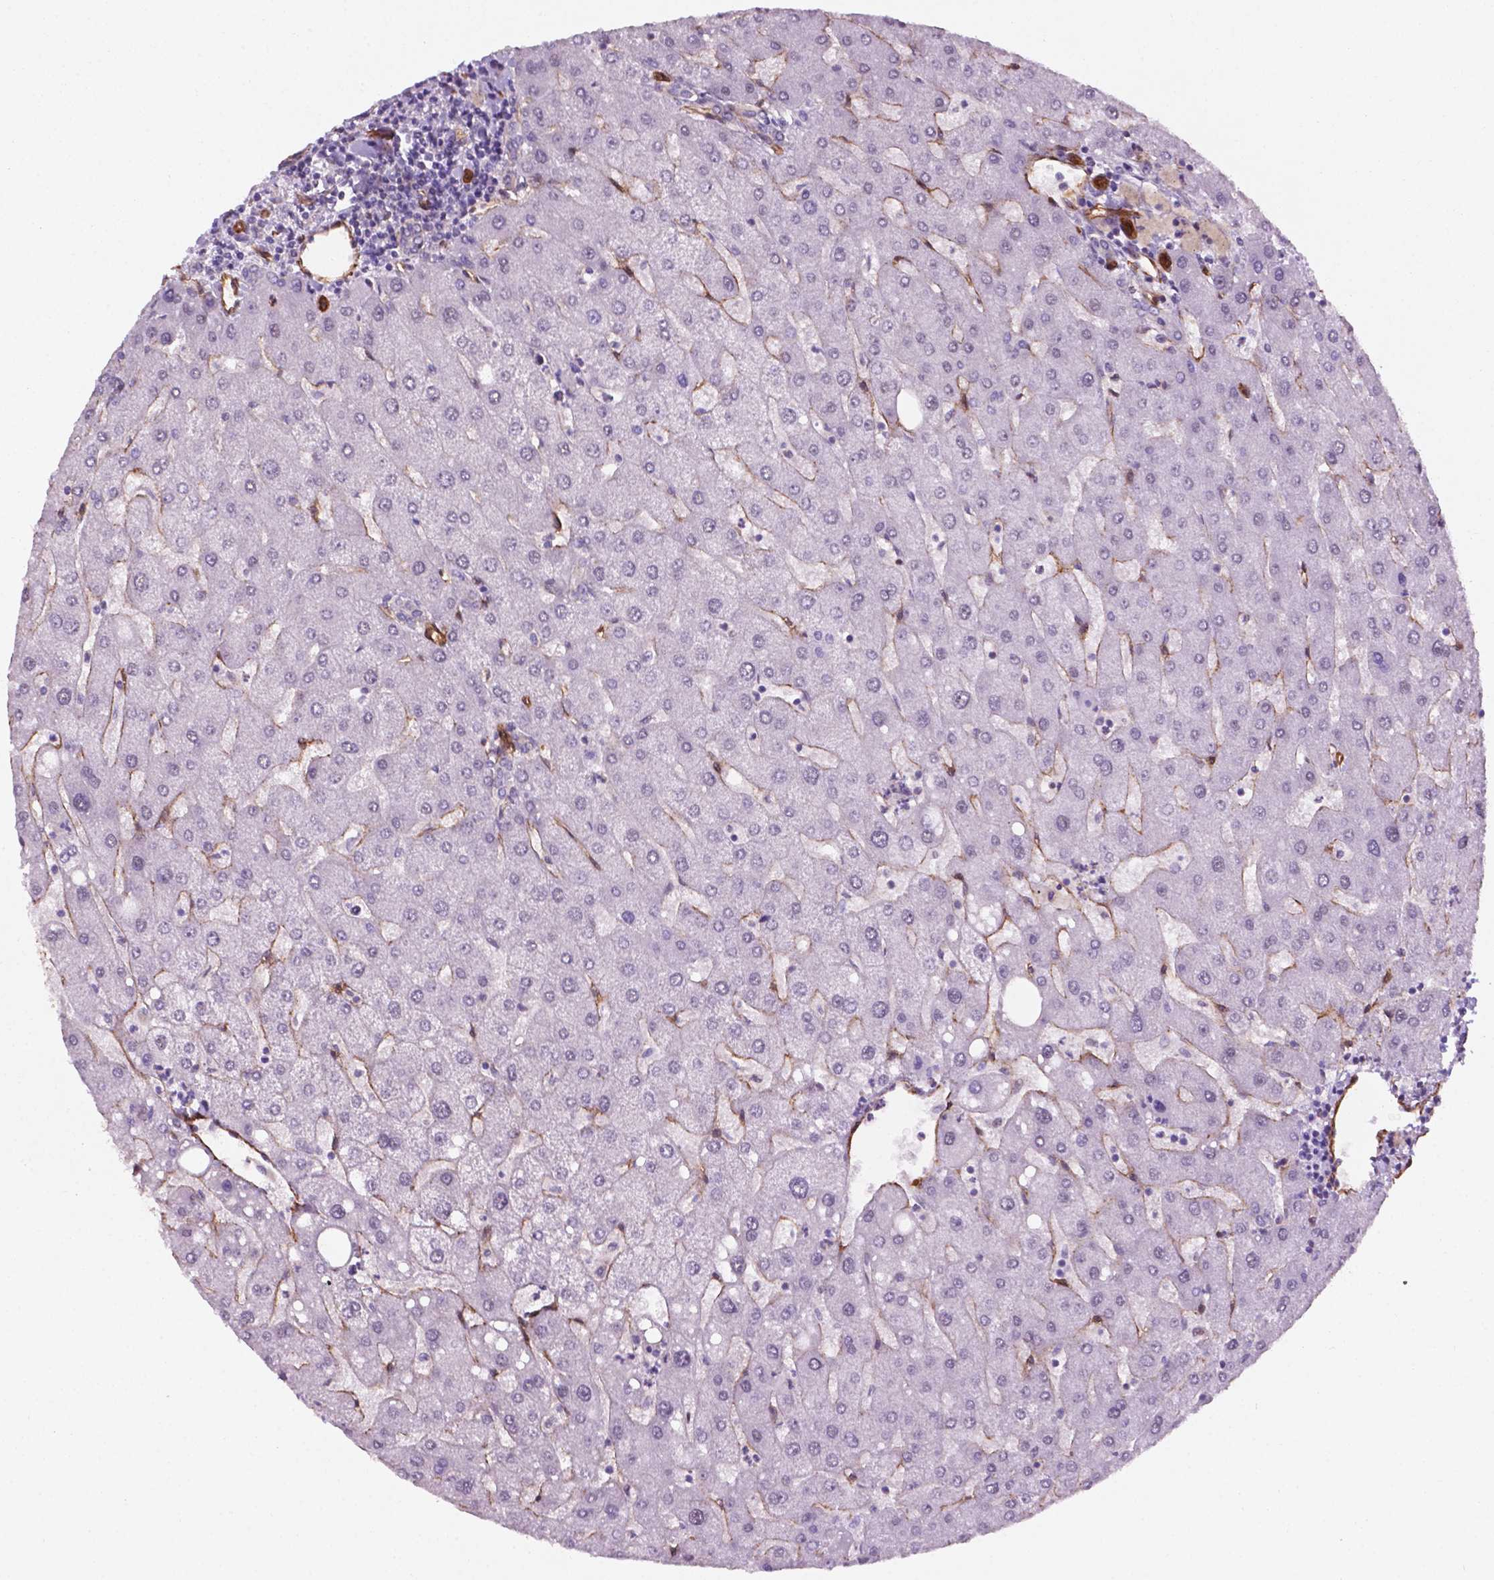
{"staining": {"intensity": "negative", "quantity": "none", "location": "none"}, "tissue": "liver", "cell_type": "Cholangiocytes", "image_type": "normal", "snomed": [{"axis": "morphology", "description": "Normal tissue, NOS"}, {"axis": "topography", "description": "Liver"}], "caption": "Liver stained for a protein using immunohistochemistry demonstrates no positivity cholangiocytes.", "gene": "EGFL8", "patient": {"sex": "male", "age": 67}}